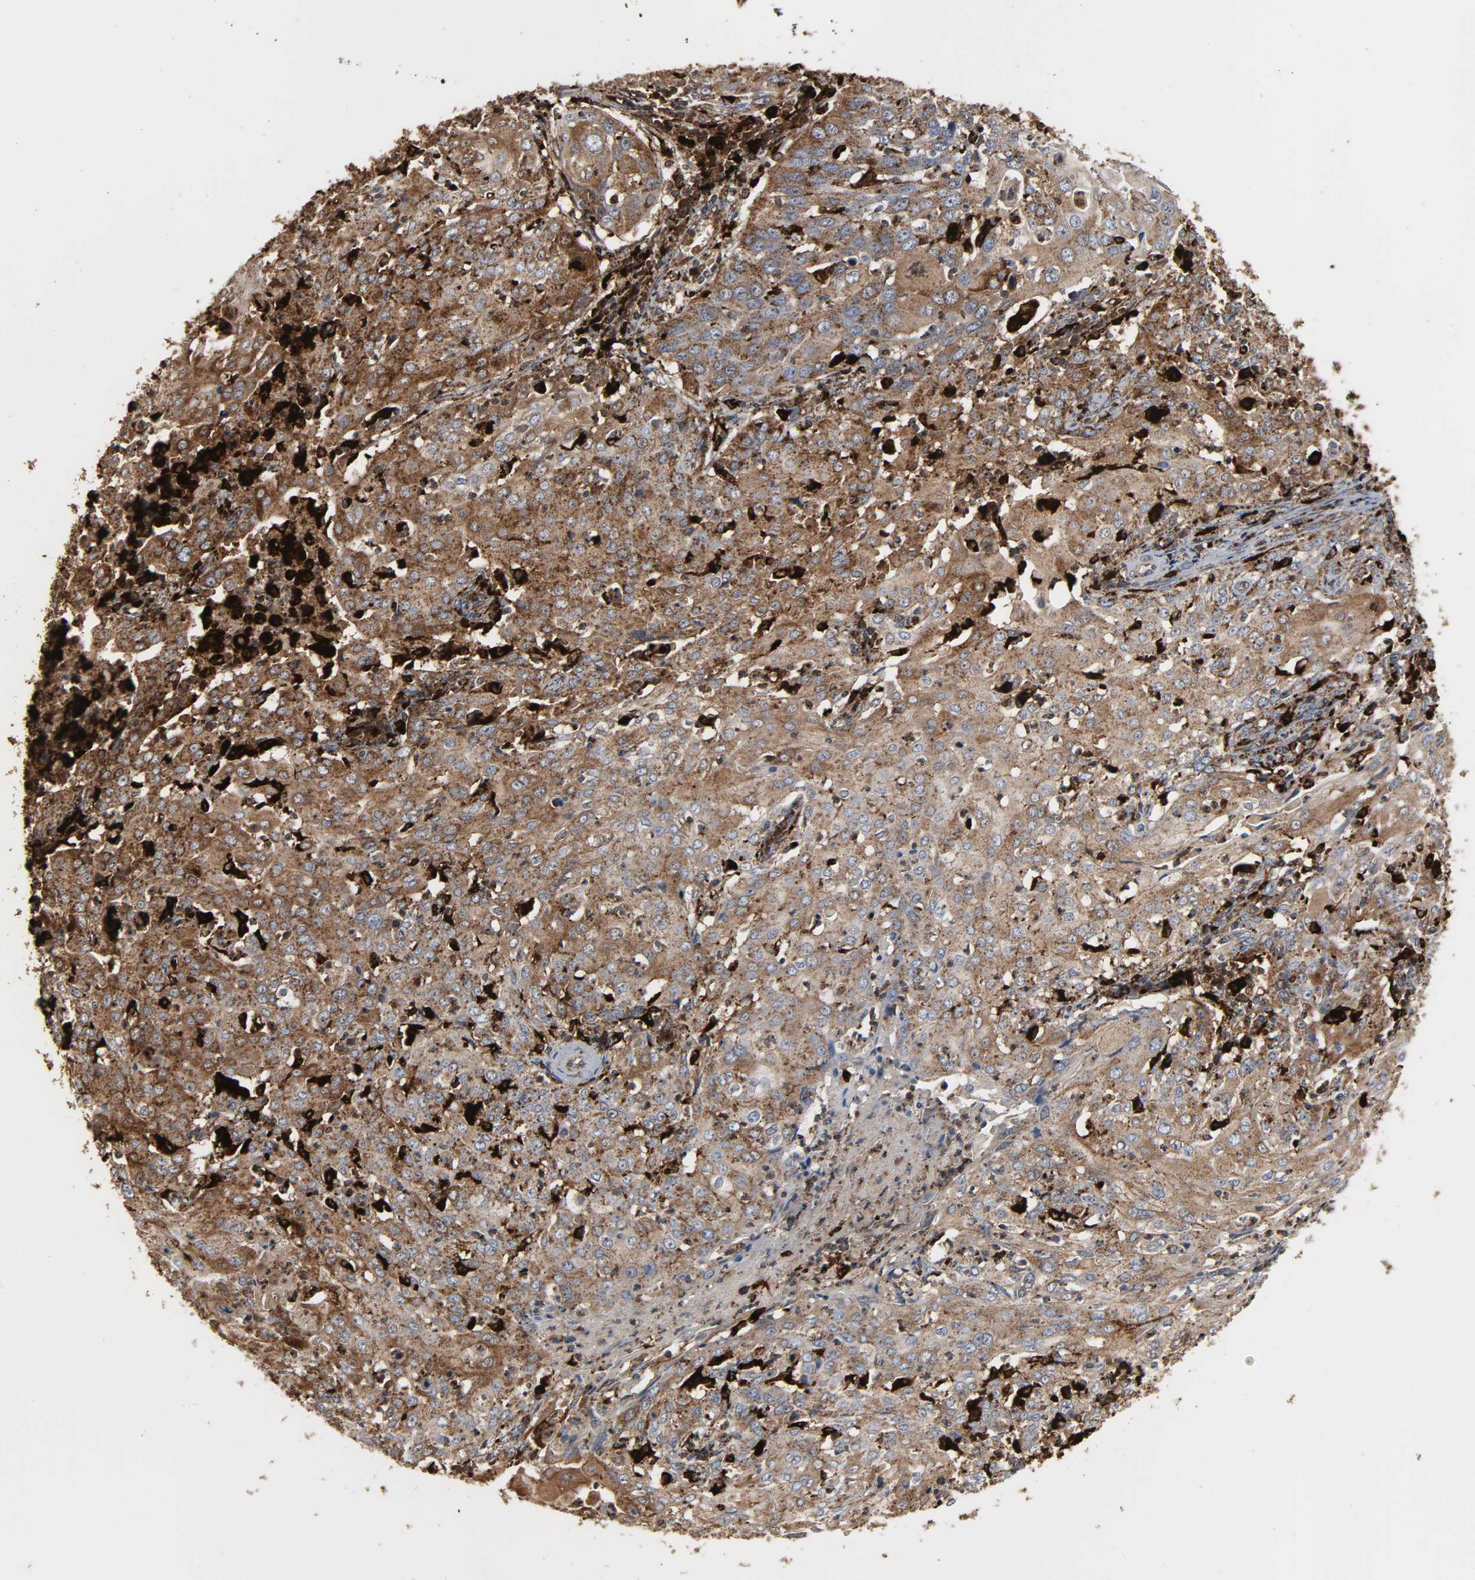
{"staining": {"intensity": "strong", "quantity": ">75%", "location": "nuclear"}, "tissue": "cervical cancer", "cell_type": "Tumor cells", "image_type": "cancer", "snomed": [{"axis": "morphology", "description": "Squamous cell carcinoma, NOS"}, {"axis": "topography", "description": "Cervix"}], "caption": "Squamous cell carcinoma (cervical) stained with DAB (3,3'-diaminobenzidine) immunohistochemistry reveals high levels of strong nuclear staining in approximately >75% of tumor cells.", "gene": "PSAP", "patient": {"sex": "female", "age": 39}}